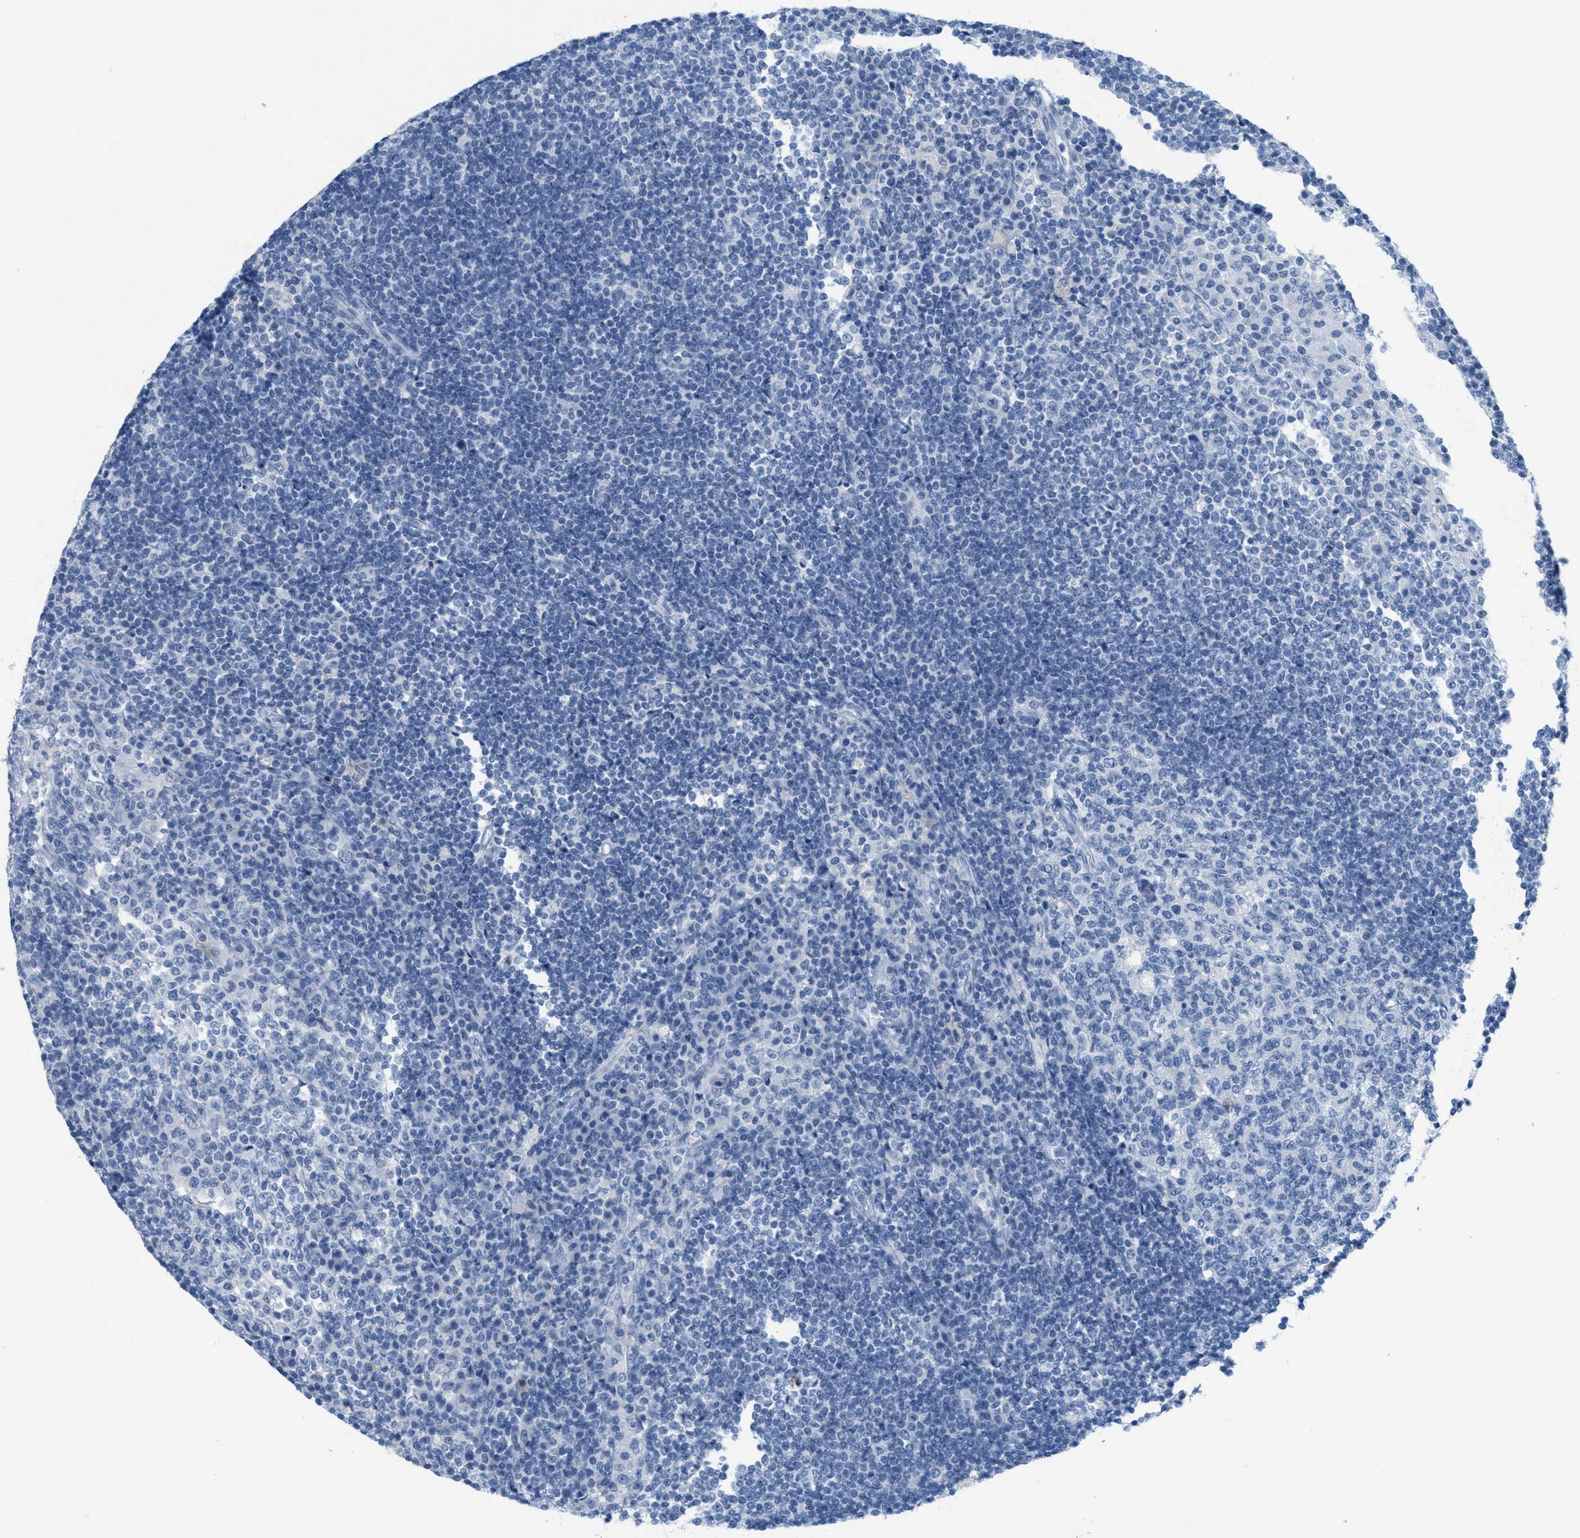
{"staining": {"intensity": "negative", "quantity": "none", "location": "none"}, "tissue": "lymph node", "cell_type": "Germinal center cells", "image_type": "normal", "snomed": [{"axis": "morphology", "description": "Normal tissue, NOS"}, {"axis": "topography", "description": "Lymph node"}], "caption": "Immunohistochemistry photomicrograph of unremarkable human lymph node stained for a protein (brown), which exhibits no staining in germinal center cells.", "gene": "GPM6A", "patient": {"sex": "female", "age": 53}}